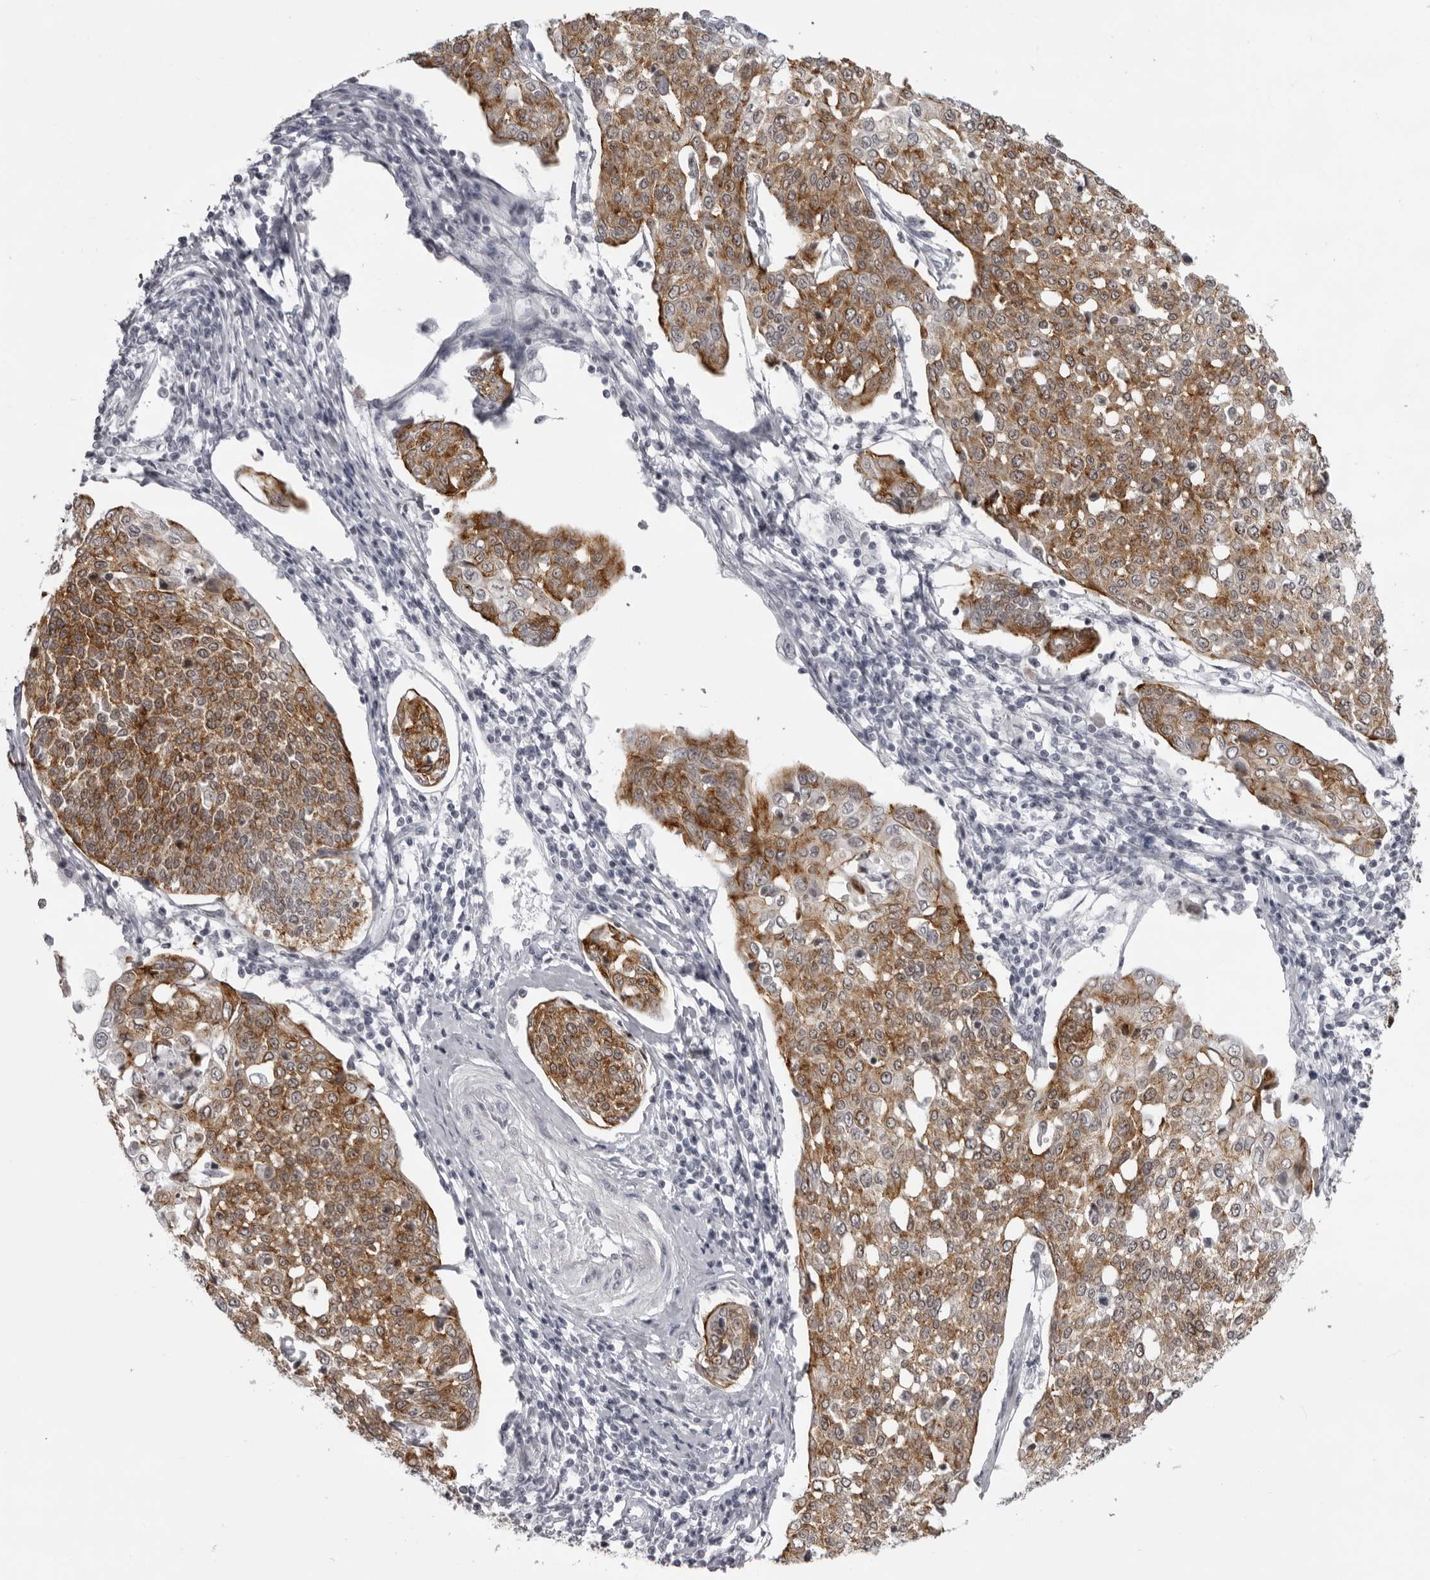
{"staining": {"intensity": "moderate", "quantity": ">75%", "location": "cytoplasmic/membranous"}, "tissue": "cervical cancer", "cell_type": "Tumor cells", "image_type": "cancer", "snomed": [{"axis": "morphology", "description": "Squamous cell carcinoma, NOS"}, {"axis": "topography", "description": "Cervix"}], "caption": "Cervical cancer tissue shows moderate cytoplasmic/membranous expression in approximately >75% of tumor cells, visualized by immunohistochemistry.", "gene": "NUDT18", "patient": {"sex": "female", "age": 34}}